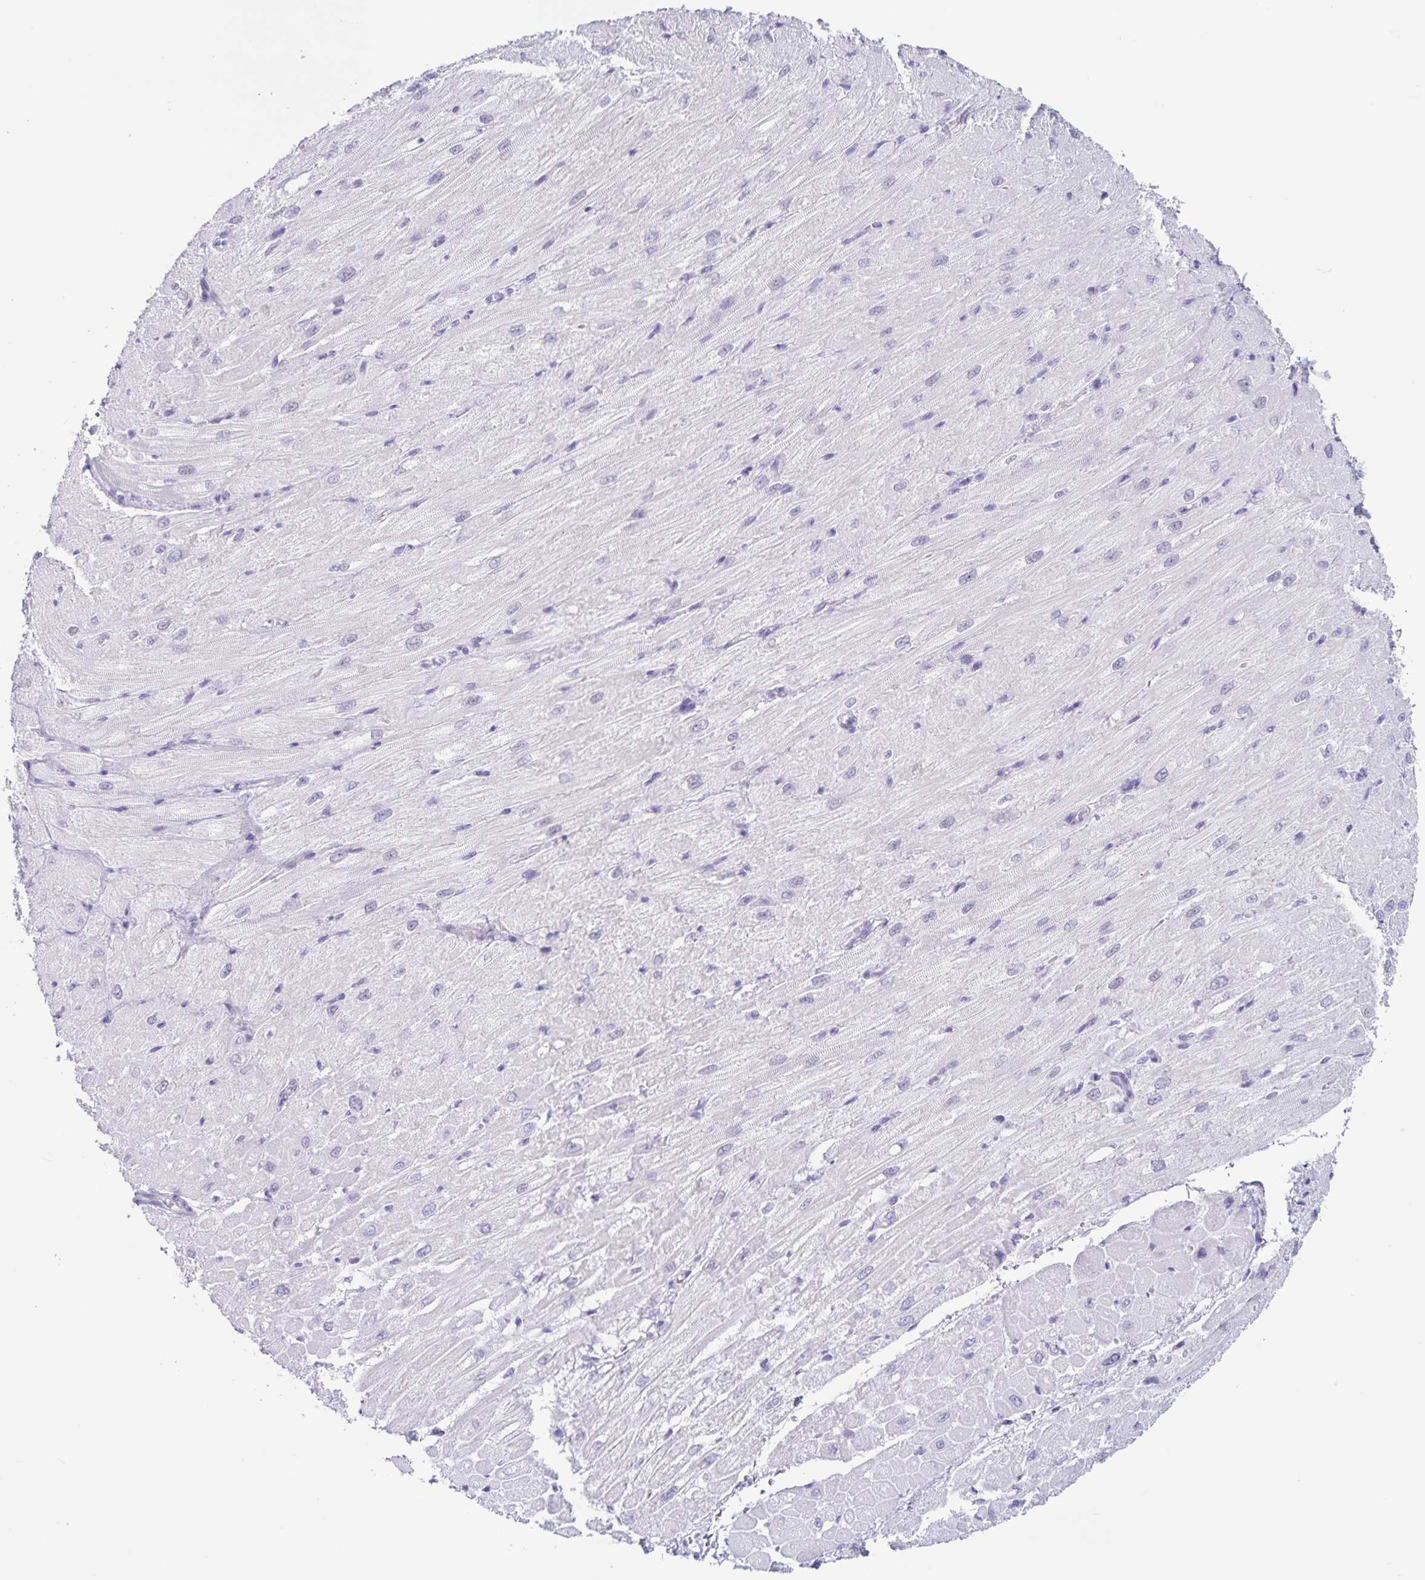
{"staining": {"intensity": "negative", "quantity": "none", "location": "none"}, "tissue": "heart muscle", "cell_type": "Cardiomyocytes", "image_type": "normal", "snomed": [{"axis": "morphology", "description": "Normal tissue, NOS"}, {"axis": "topography", "description": "Heart"}], "caption": "This is an immunohistochemistry micrograph of benign human heart muscle. There is no expression in cardiomyocytes.", "gene": "LCE6A", "patient": {"sex": "male", "age": 62}}